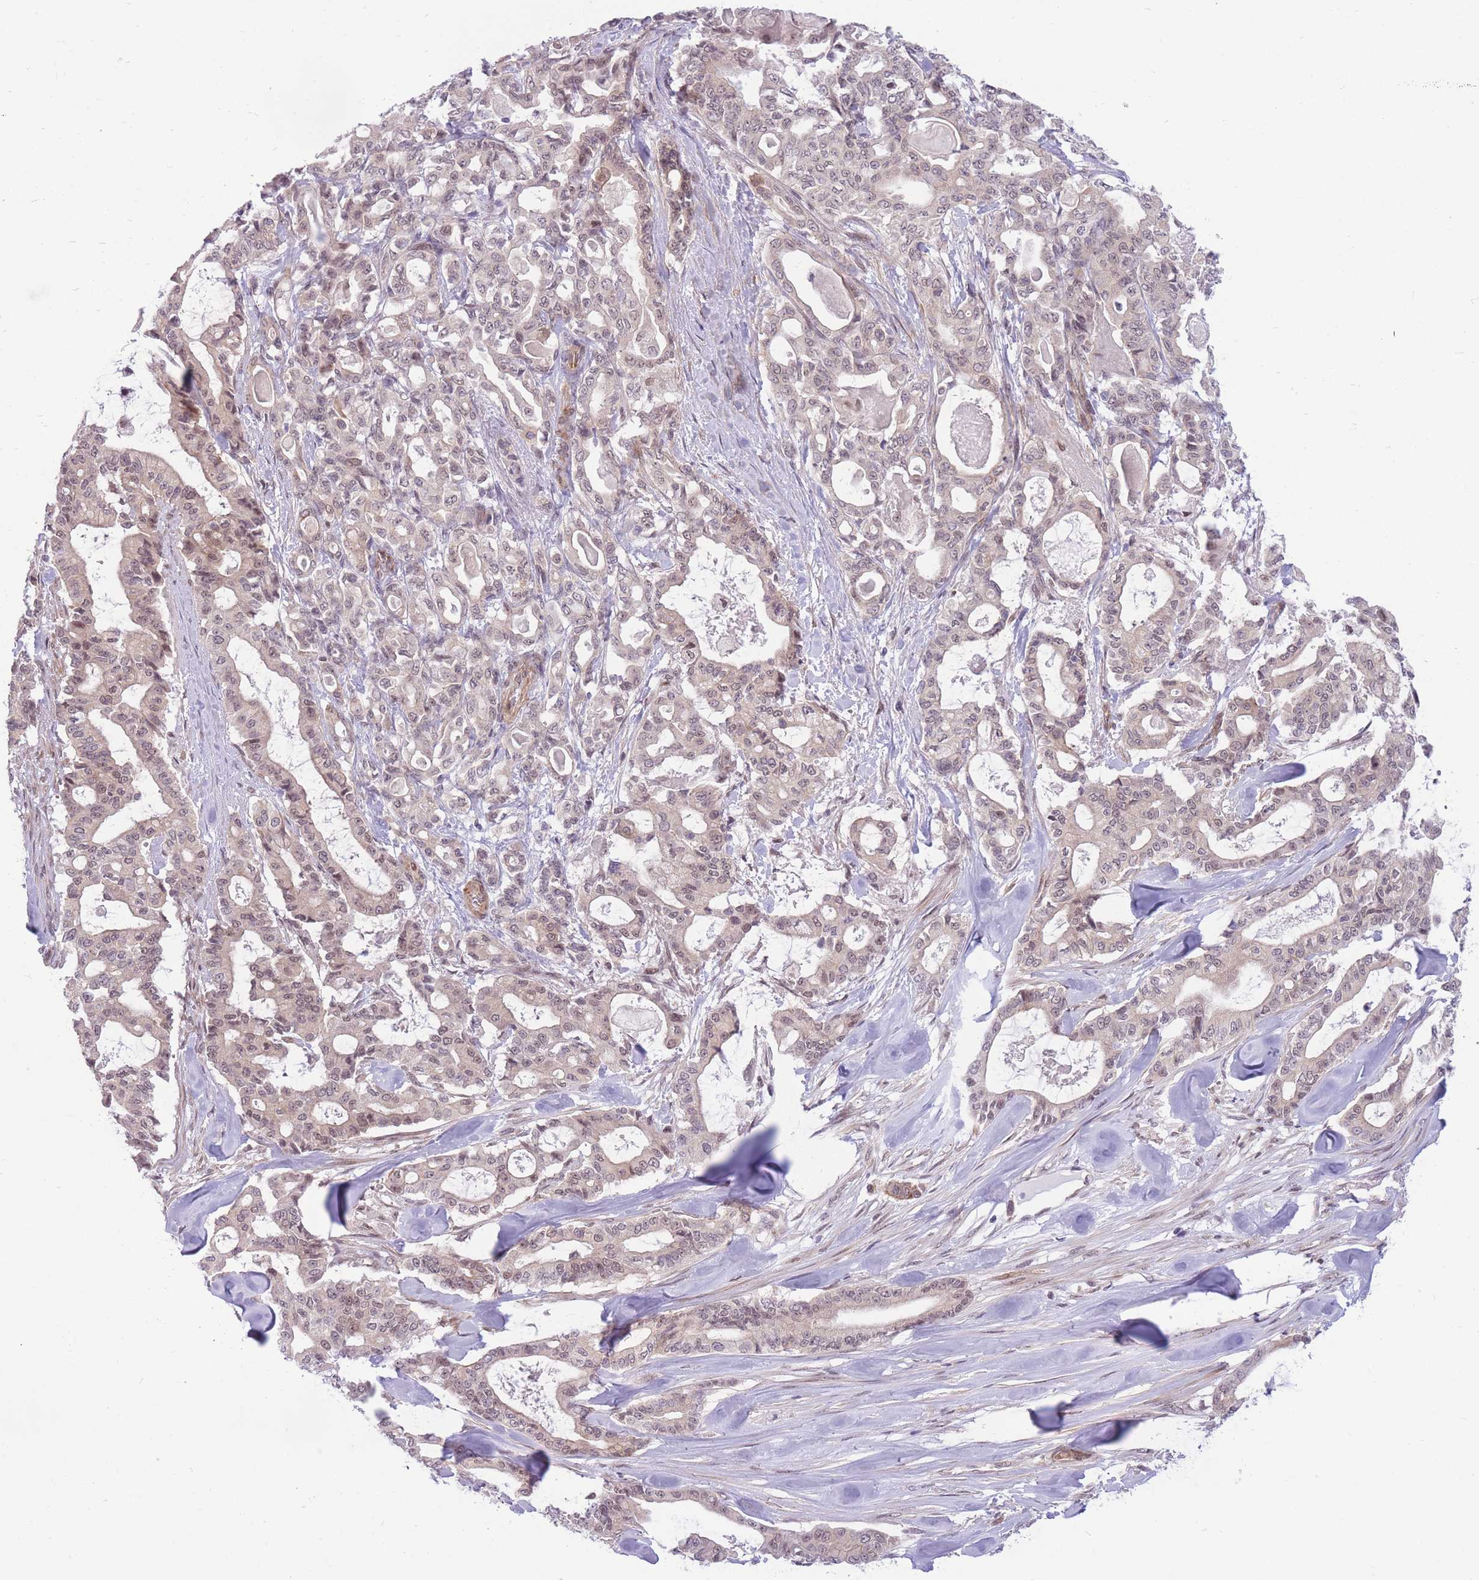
{"staining": {"intensity": "weak", "quantity": "25%-75%", "location": "cytoplasmic/membranous,nuclear"}, "tissue": "pancreatic cancer", "cell_type": "Tumor cells", "image_type": "cancer", "snomed": [{"axis": "morphology", "description": "Adenocarcinoma, NOS"}, {"axis": "topography", "description": "Pancreas"}], "caption": "IHC of pancreatic adenocarcinoma displays low levels of weak cytoplasmic/membranous and nuclear staining in about 25%-75% of tumor cells.", "gene": "ERCC2", "patient": {"sex": "male", "age": 63}}